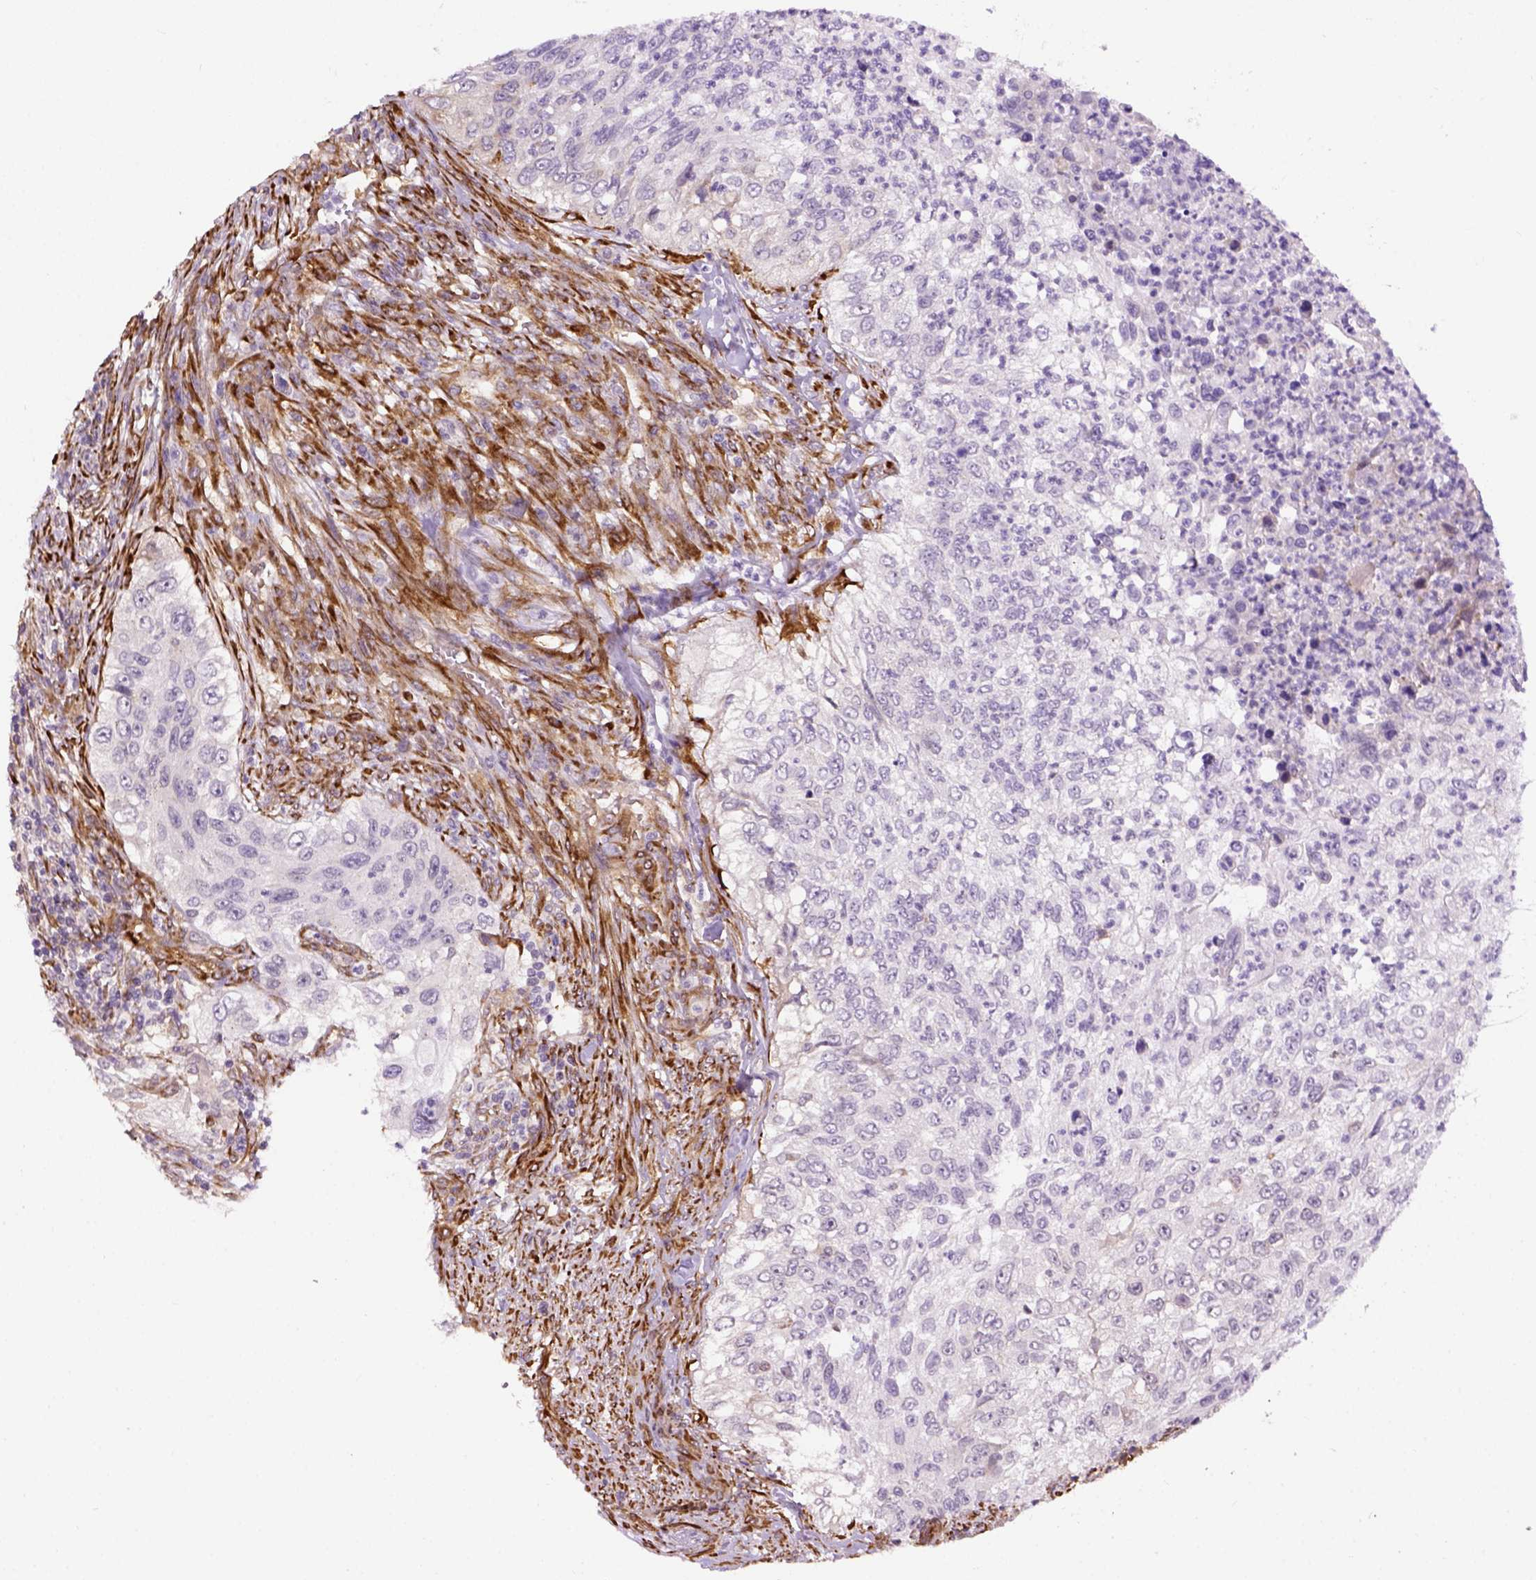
{"staining": {"intensity": "negative", "quantity": "none", "location": "none"}, "tissue": "urothelial cancer", "cell_type": "Tumor cells", "image_type": "cancer", "snomed": [{"axis": "morphology", "description": "Urothelial carcinoma, High grade"}, {"axis": "topography", "description": "Urinary bladder"}], "caption": "High power microscopy image of an immunohistochemistry (IHC) photomicrograph of urothelial cancer, revealing no significant staining in tumor cells.", "gene": "KAZN", "patient": {"sex": "female", "age": 60}}